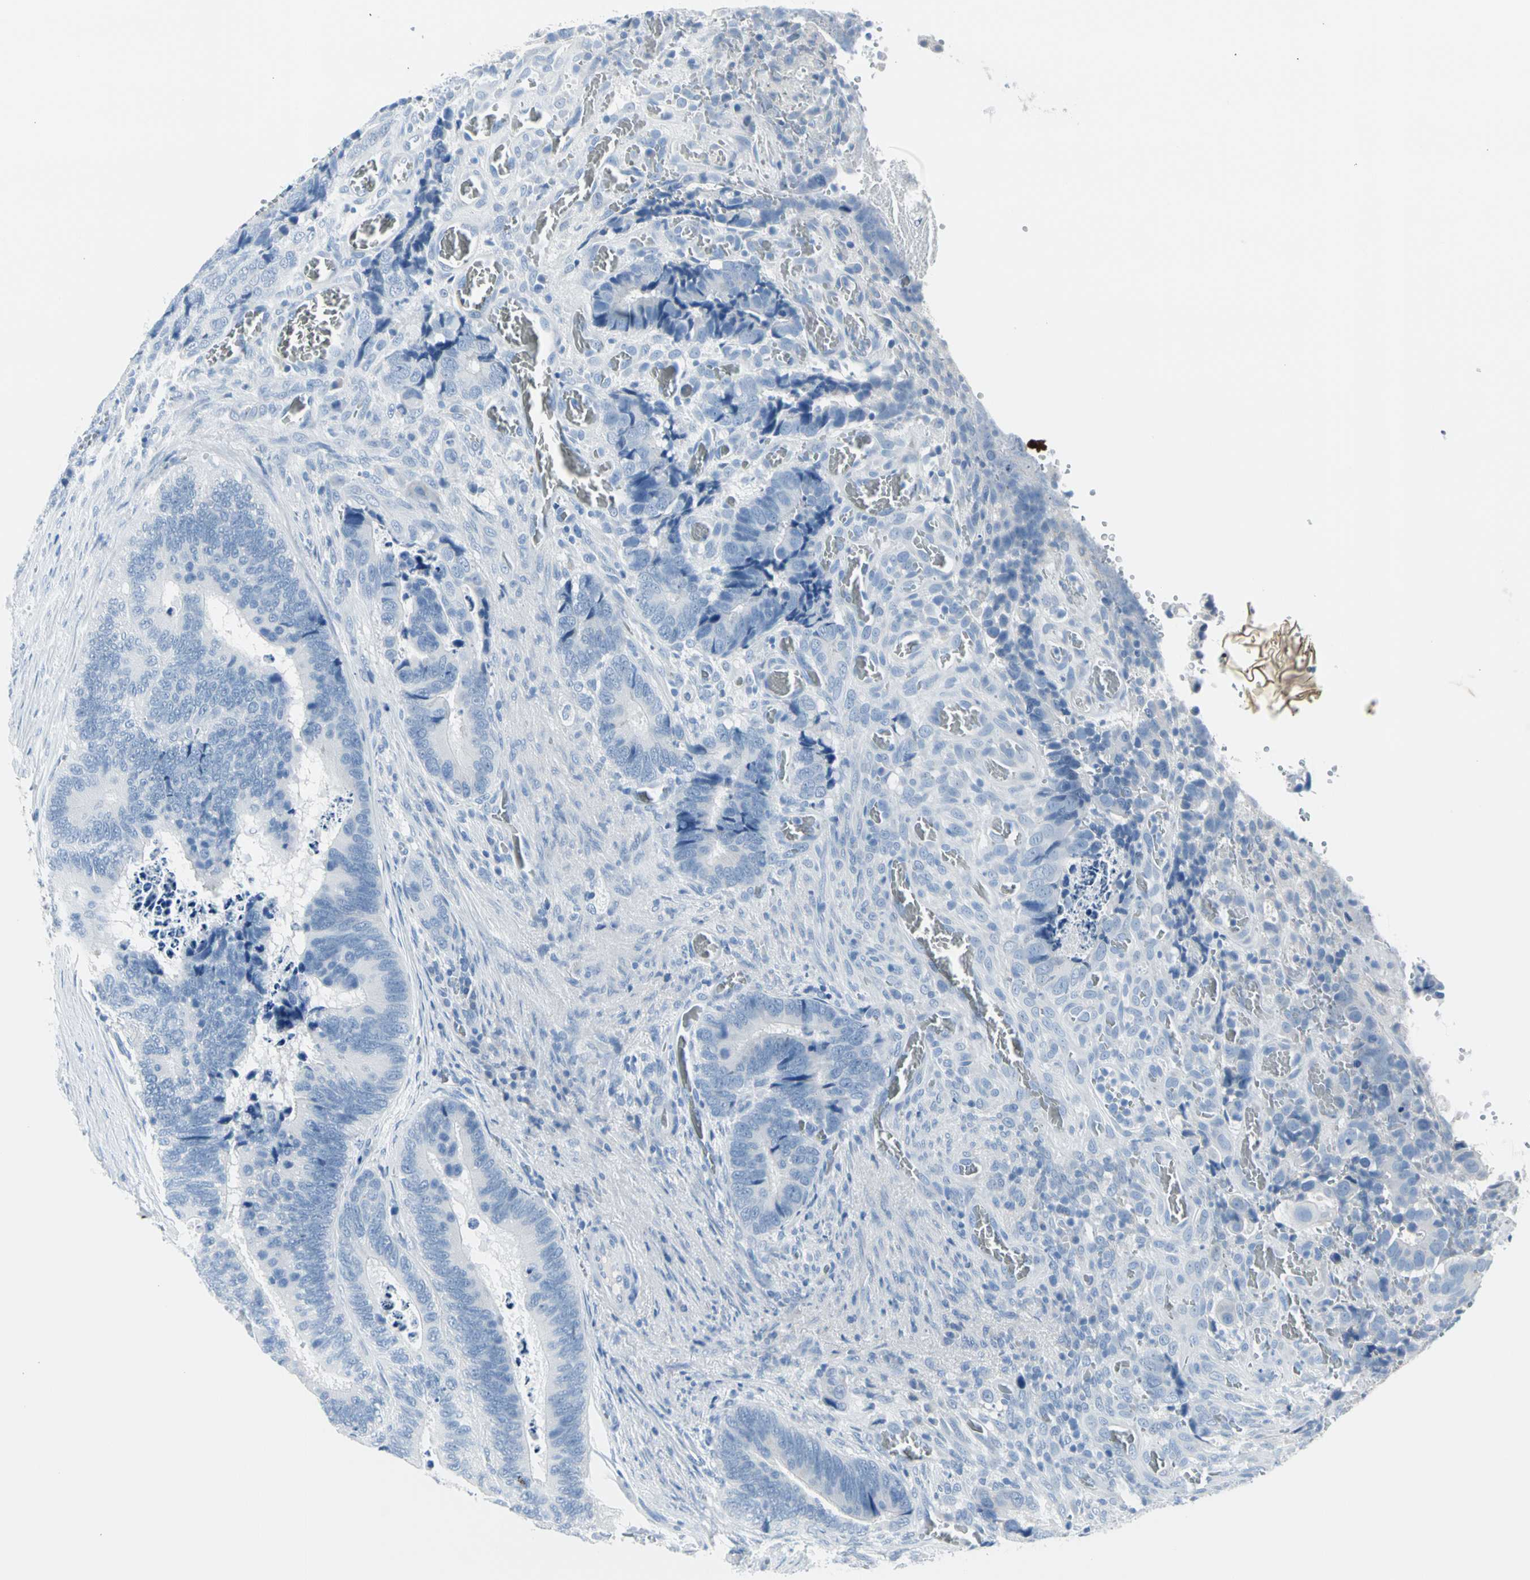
{"staining": {"intensity": "negative", "quantity": "none", "location": "none"}, "tissue": "colorectal cancer", "cell_type": "Tumor cells", "image_type": "cancer", "snomed": [{"axis": "morphology", "description": "Adenocarcinoma, NOS"}, {"axis": "topography", "description": "Colon"}], "caption": "Immunohistochemistry (IHC) image of adenocarcinoma (colorectal) stained for a protein (brown), which displays no staining in tumor cells.", "gene": "TPO", "patient": {"sex": "male", "age": 72}}